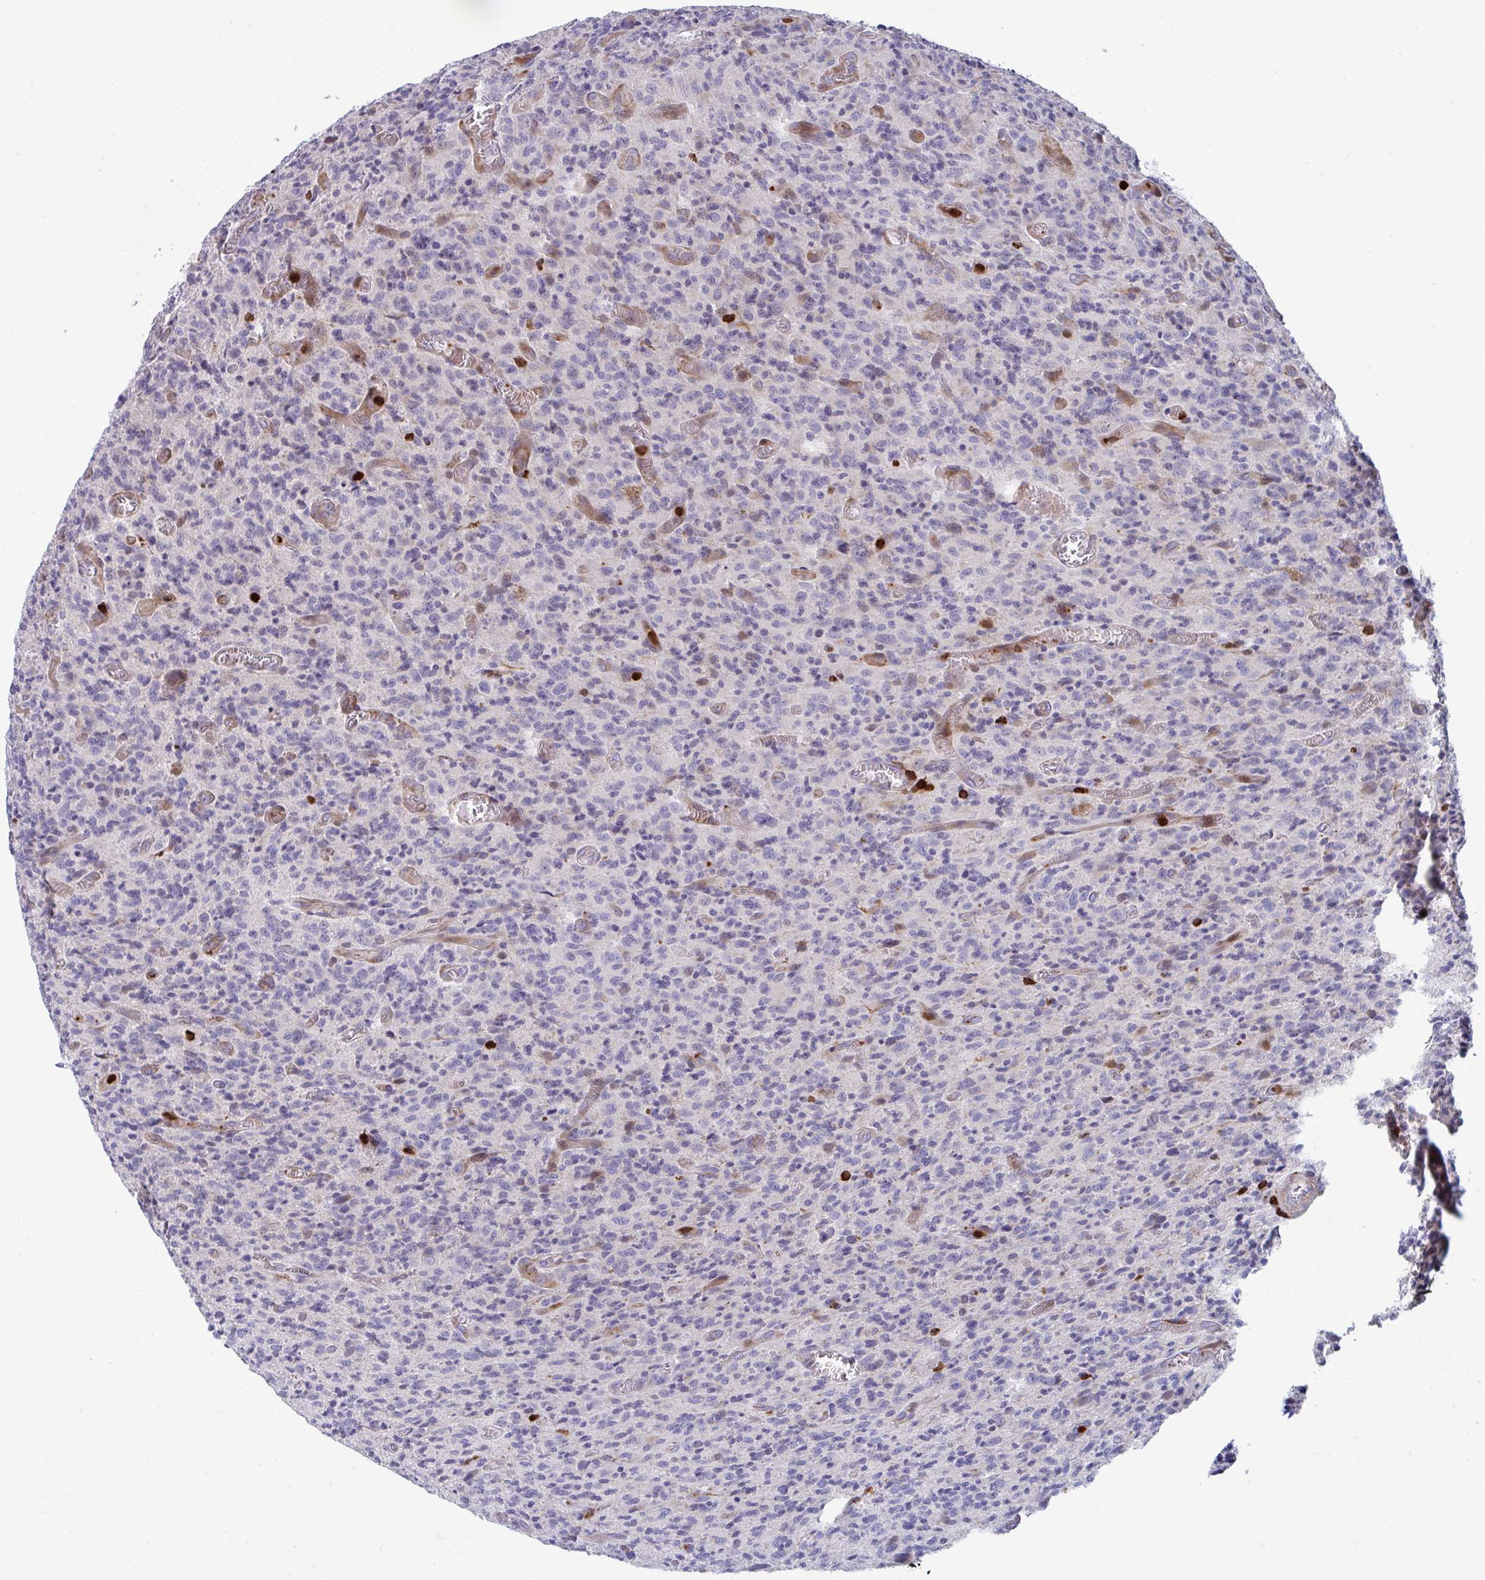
{"staining": {"intensity": "negative", "quantity": "none", "location": "none"}, "tissue": "glioma", "cell_type": "Tumor cells", "image_type": "cancer", "snomed": [{"axis": "morphology", "description": "Glioma, malignant, High grade"}, {"axis": "topography", "description": "Brain"}], "caption": "Human malignant glioma (high-grade) stained for a protein using immunohistochemistry demonstrates no staining in tumor cells.", "gene": "AOC2", "patient": {"sex": "male", "age": 76}}